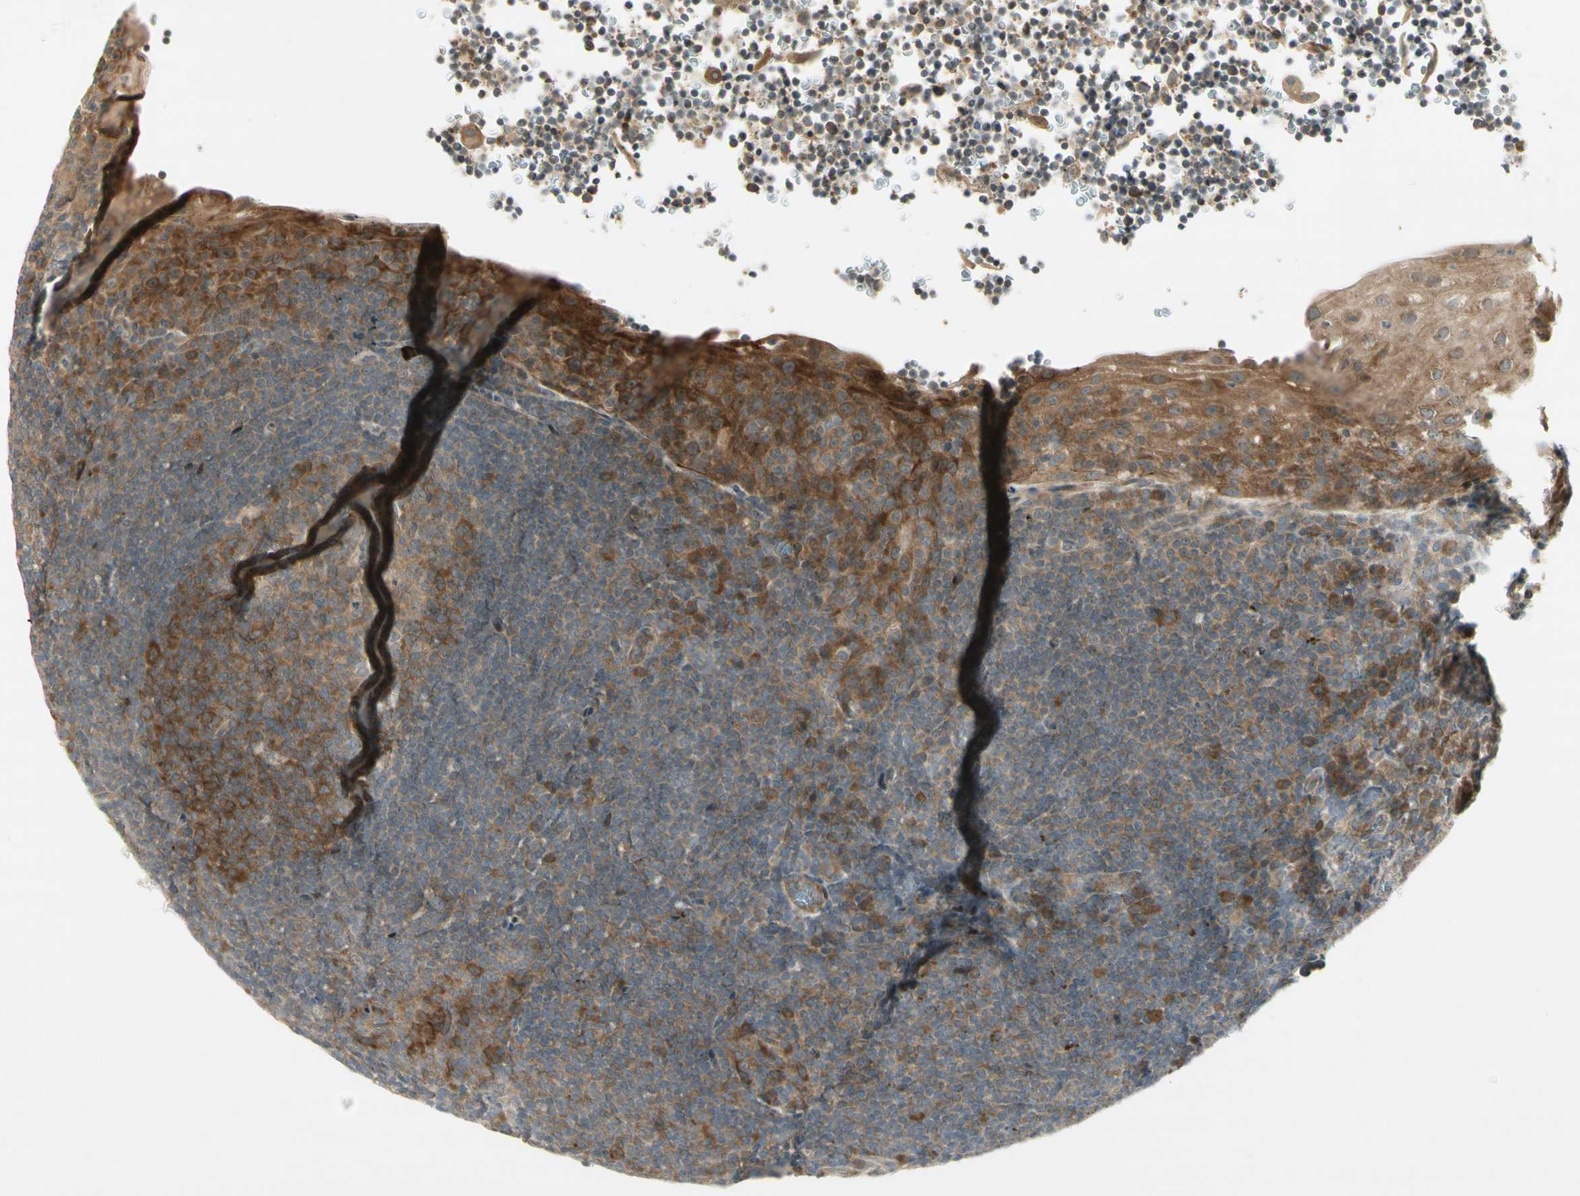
{"staining": {"intensity": "moderate", "quantity": ">75%", "location": "cytoplasmic/membranous"}, "tissue": "tonsil", "cell_type": "Germinal center cells", "image_type": "normal", "snomed": [{"axis": "morphology", "description": "Normal tissue, NOS"}, {"axis": "topography", "description": "Tonsil"}], "caption": "Tonsil stained with immunohistochemistry (IHC) displays moderate cytoplasmic/membranous expression in approximately >75% of germinal center cells.", "gene": "ETF1", "patient": {"sex": "male", "age": 37}}